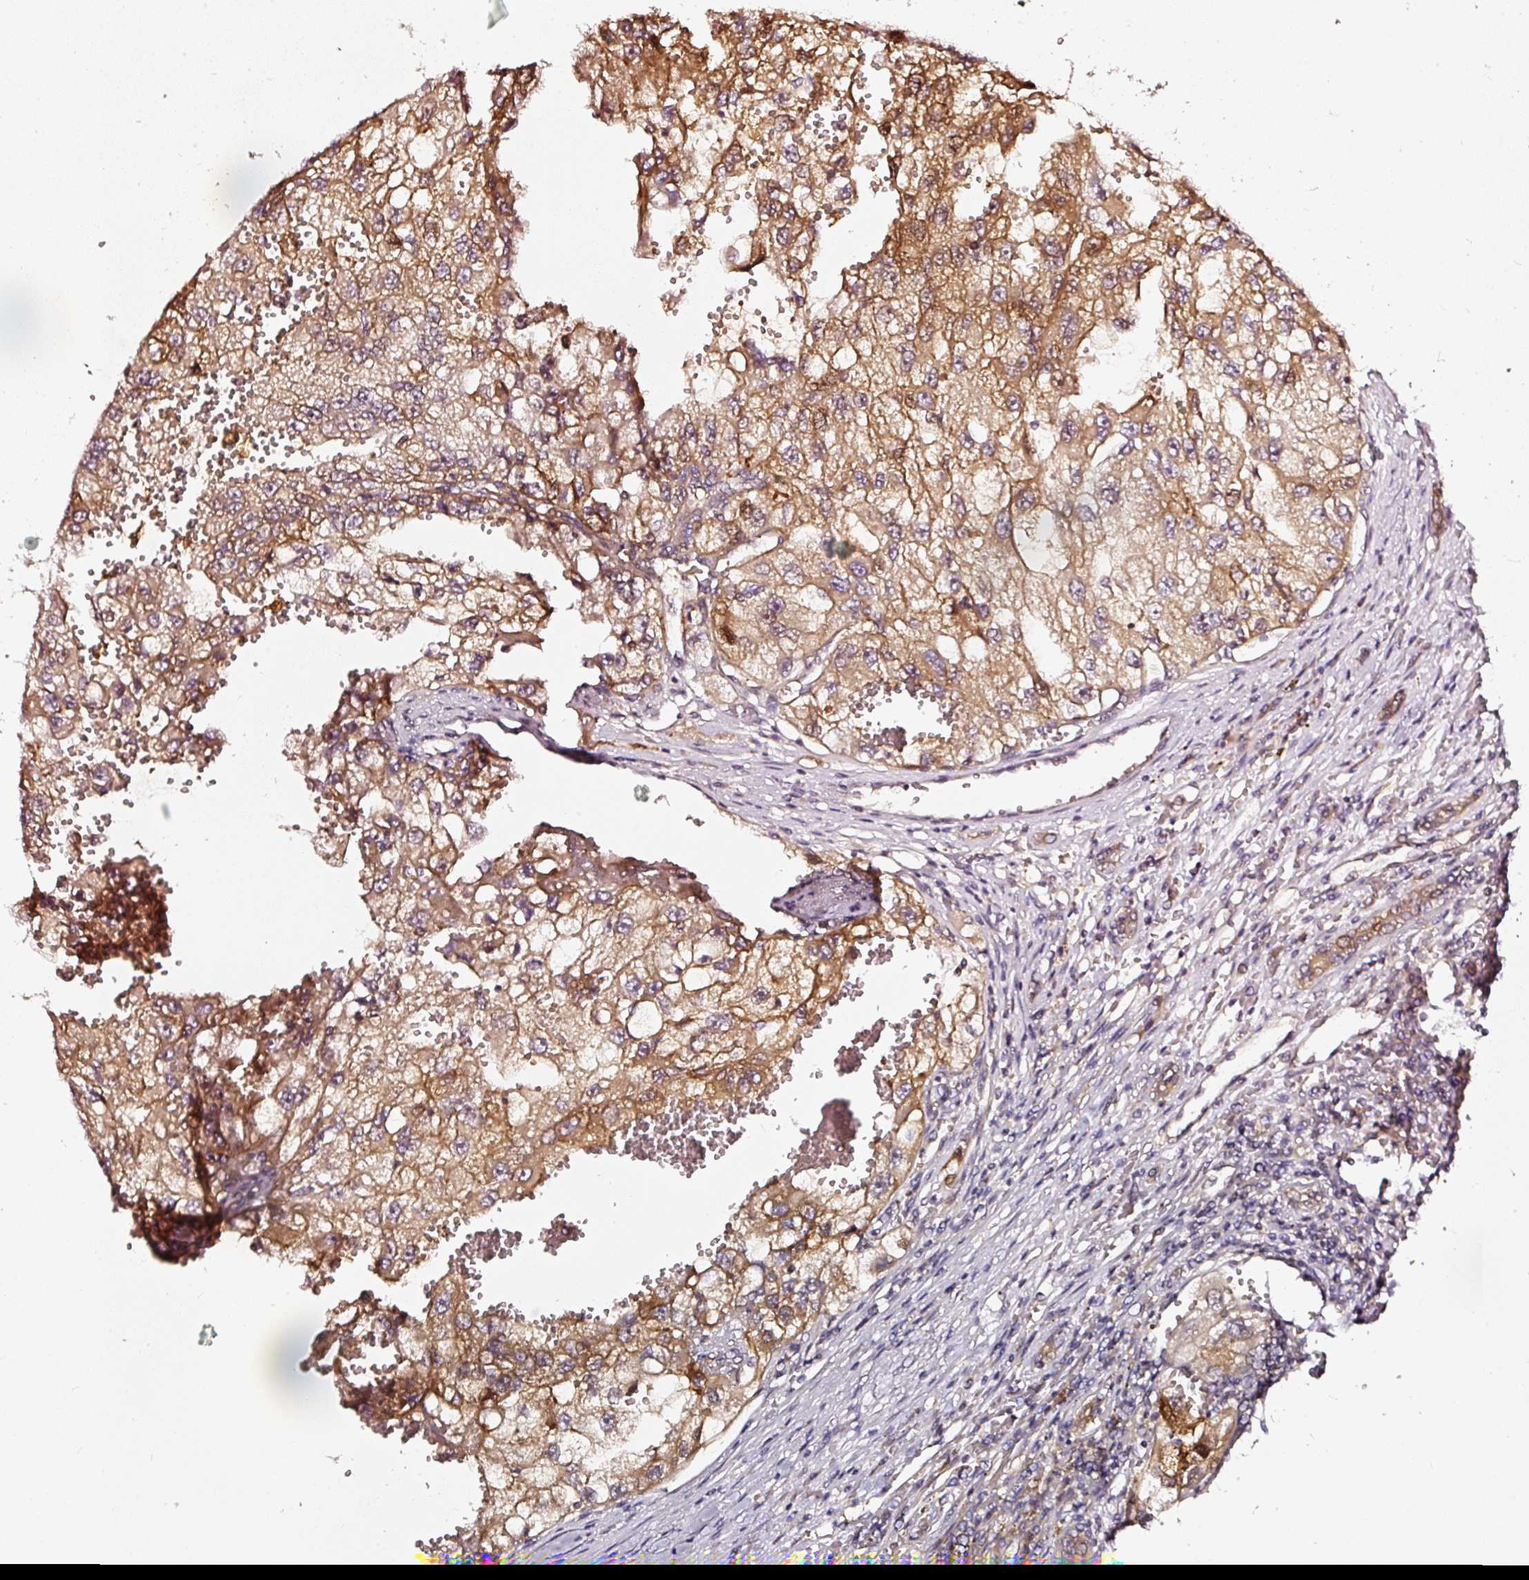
{"staining": {"intensity": "moderate", "quantity": ">75%", "location": "cytoplasmic/membranous"}, "tissue": "renal cancer", "cell_type": "Tumor cells", "image_type": "cancer", "snomed": [{"axis": "morphology", "description": "Adenocarcinoma, NOS"}, {"axis": "topography", "description": "Kidney"}], "caption": "Moderate cytoplasmic/membranous protein expression is identified in about >75% of tumor cells in renal adenocarcinoma. The protein is shown in brown color, while the nuclei are stained blue.", "gene": "ASMTL", "patient": {"sex": "male", "age": 63}}